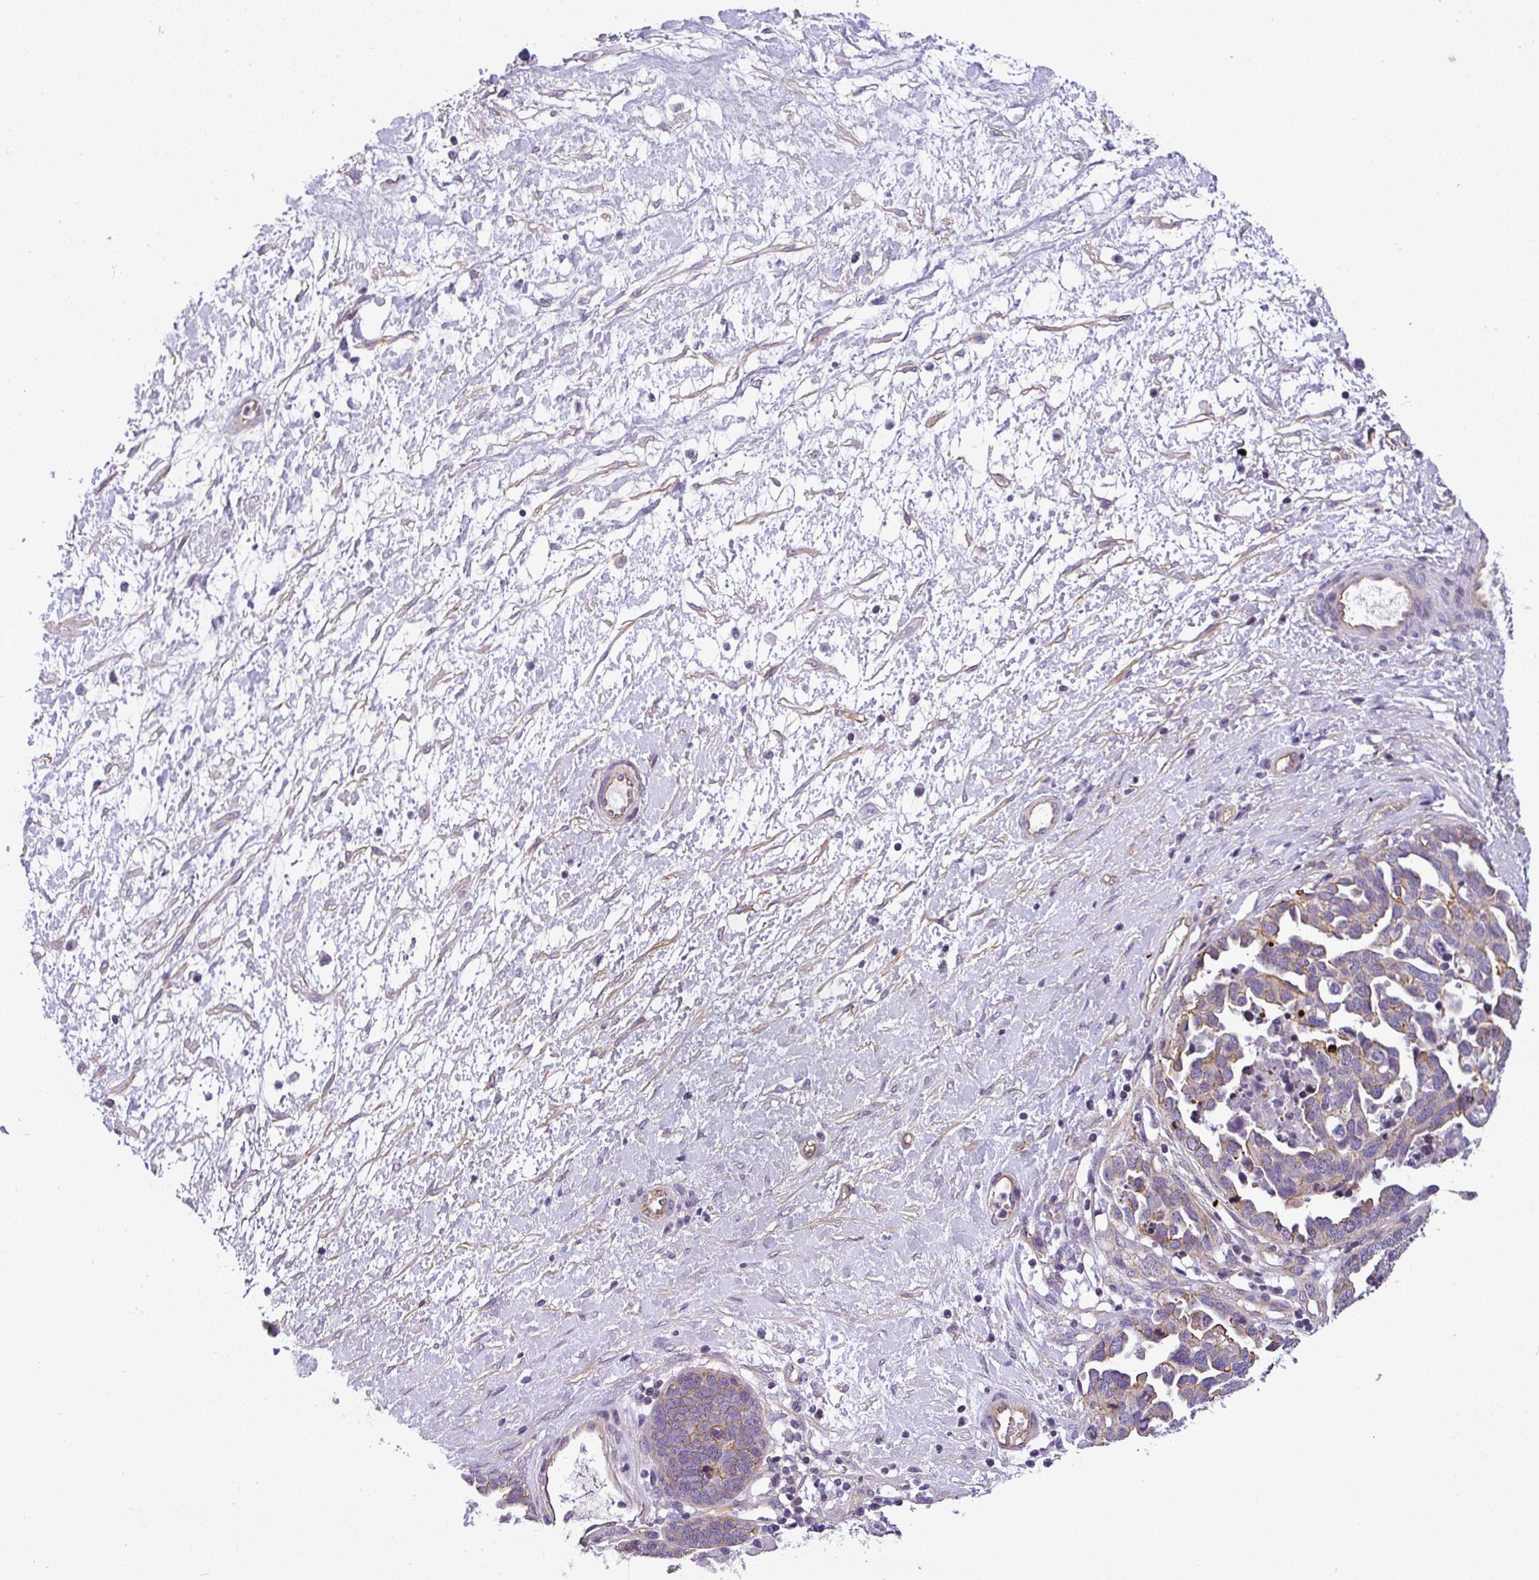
{"staining": {"intensity": "moderate", "quantity": "<25%", "location": "cytoplasmic/membranous"}, "tissue": "ovarian cancer", "cell_type": "Tumor cells", "image_type": "cancer", "snomed": [{"axis": "morphology", "description": "Cystadenocarcinoma, serous, NOS"}, {"axis": "topography", "description": "Ovary"}], "caption": "Brown immunohistochemical staining in human ovarian cancer (serous cystadenocarcinoma) displays moderate cytoplasmic/membranous expression in about <25% of tumor cells.", "gene": "OR11H4", "patient": {"sex": "female", "age": 54}}